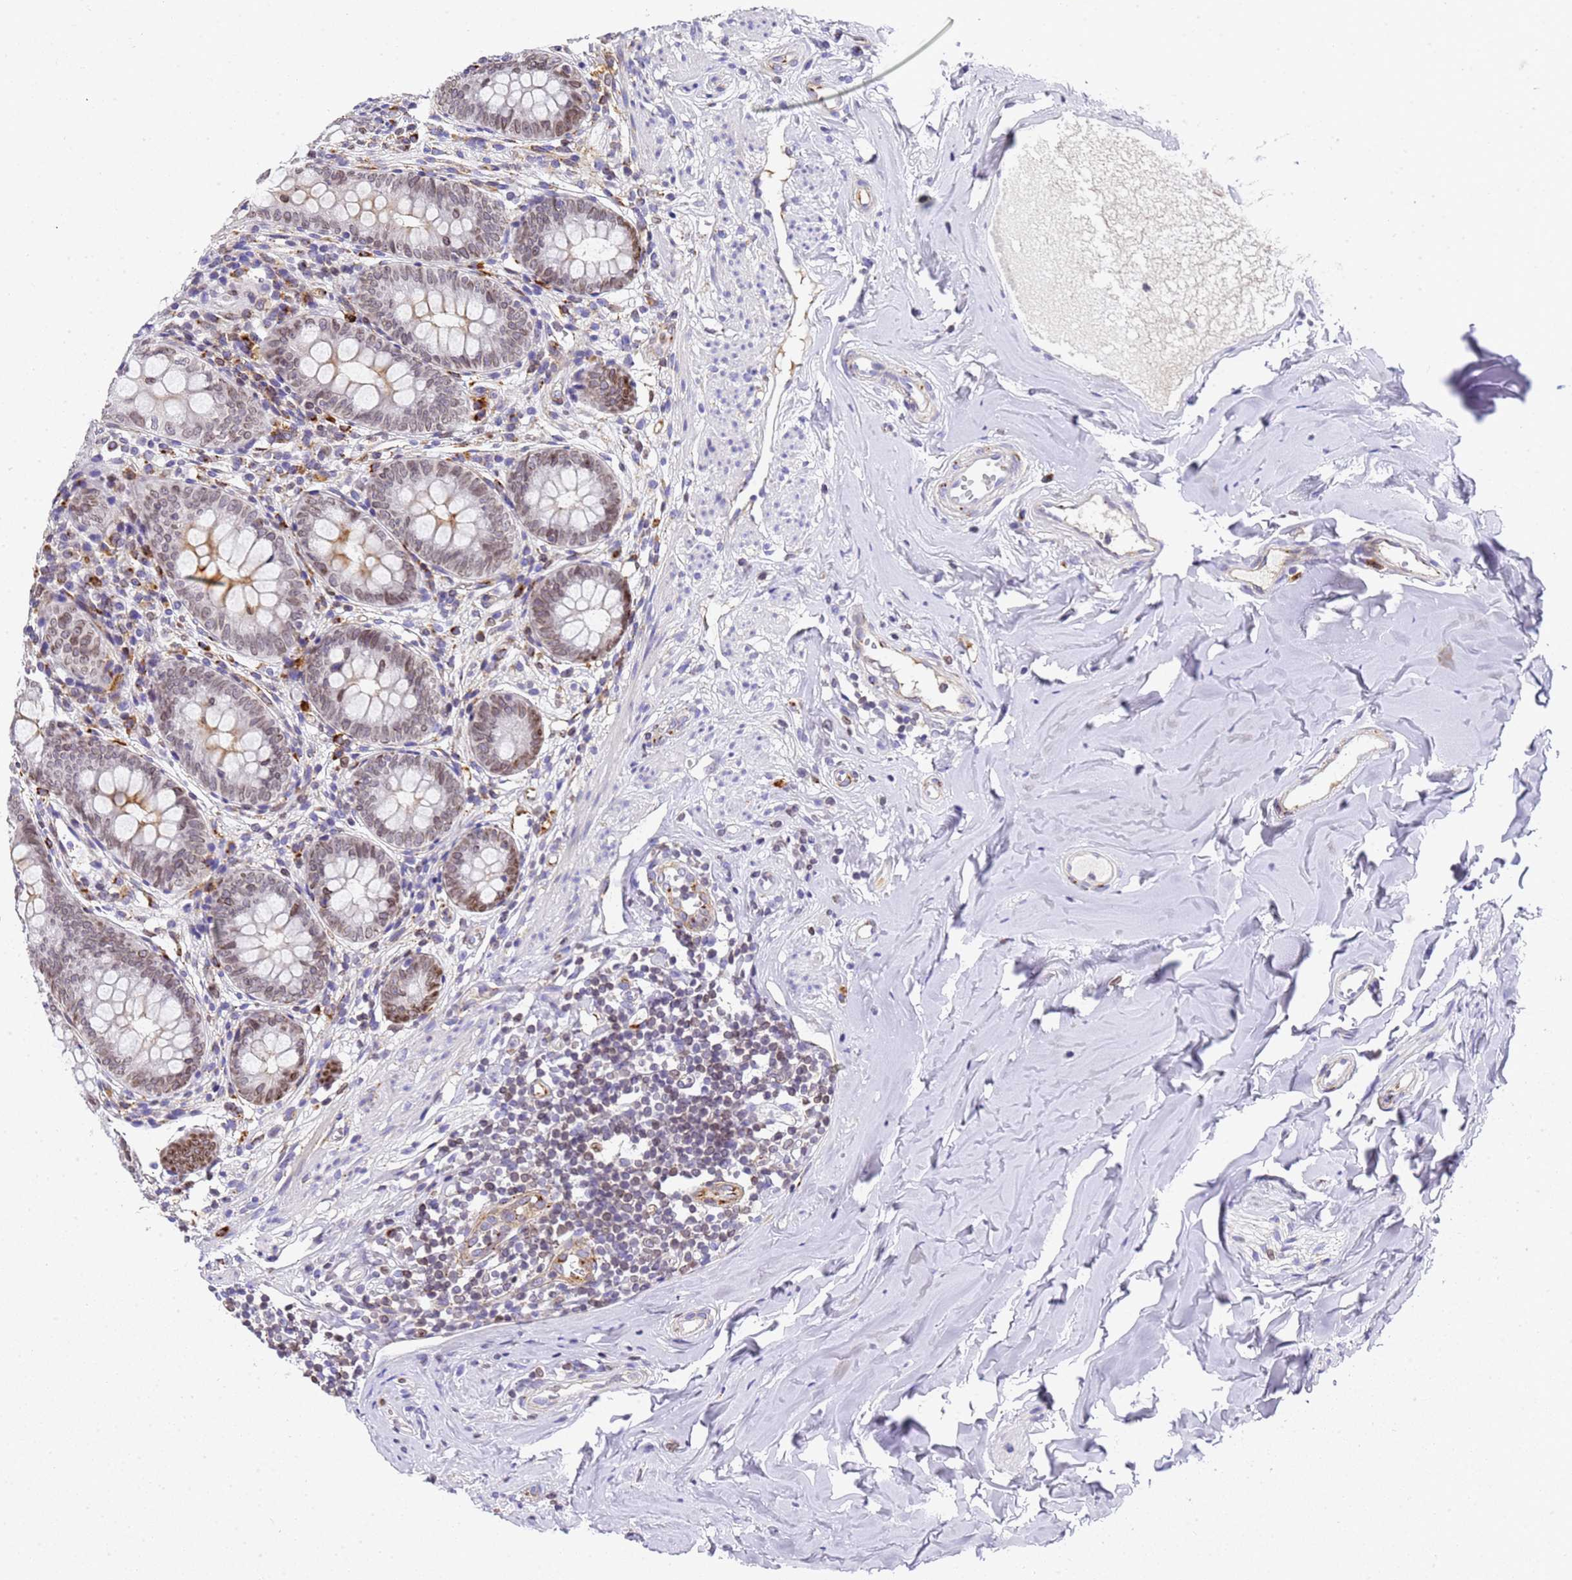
{"staining": {"intensity": "moderate", "quantity": "<25%", "location": "cytoplasmic/membranous,nuclear"}, "tissue": "appendix", "cell_type": "Glandular cells", "image_type": "normal", "snomed": [{"axis": "morphology", "description": "Normal tissue, NOS"}, {"axis": "topography", "description": "Appendix"}], "caption": "Appendix stained with a brown dye reveals moderate cytoplasmic/membranous,nuclear positive positivity in approximately <25% of glandular cells.", "gene": "IGFBP7", "patient": {"sex": "female", "age": 51}}